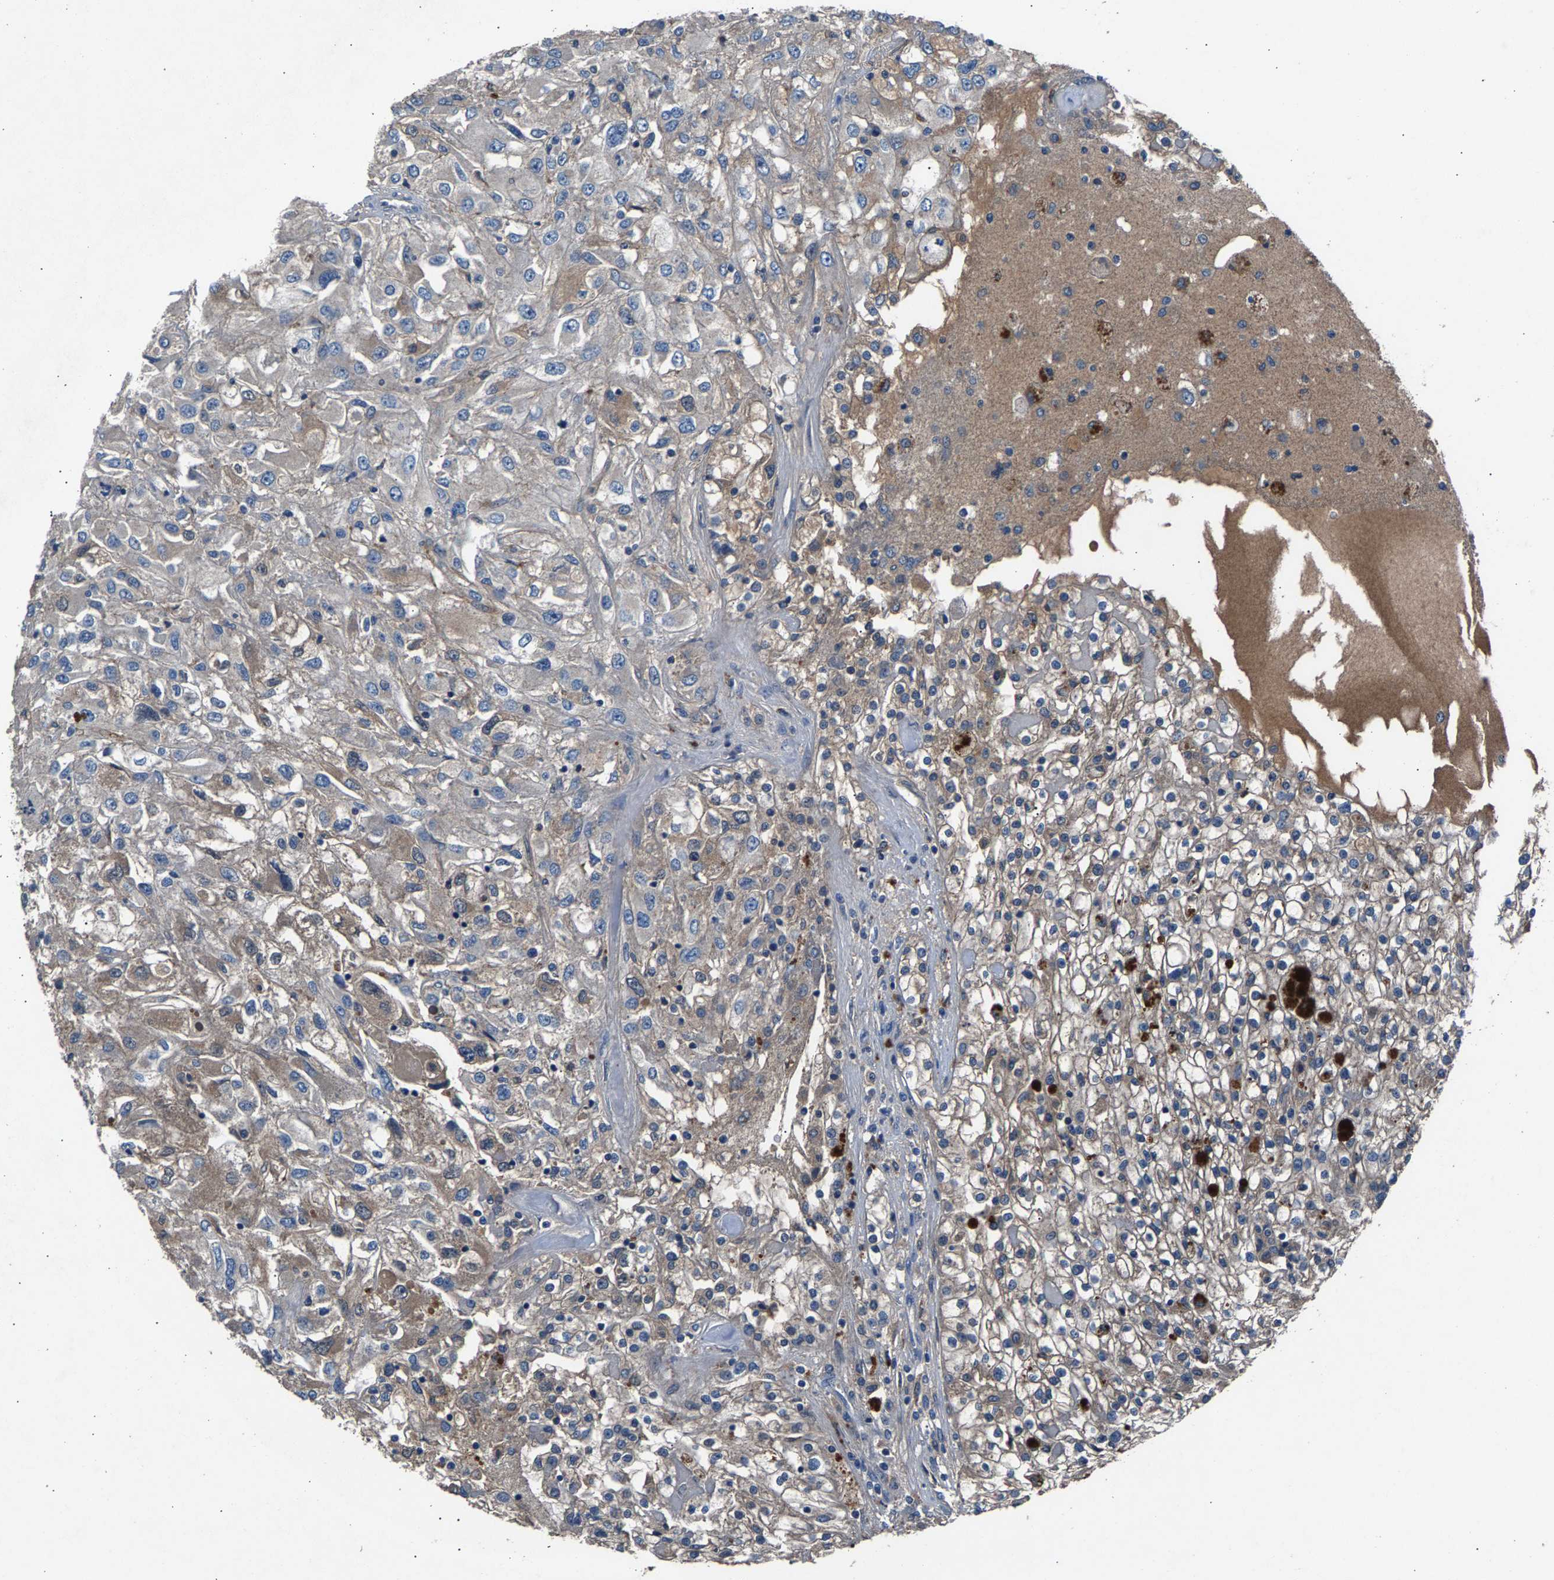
{"staining": {"intensity": "weak", "quantity": "25%-75%", "location": "cytoplasmic/membranous"}, "tissue": "renal cancer", "cell_type": "Tumor cells", "image_type": "cancer", "snomed": [{"axis": "morphology", "description": "Adenocarcinoma, NOS"}, {"axis": "topography", "description": "Kidney"}], "caption": "A brown stain shows weak cytoplasmic/membranous expression of a protein in renal adenocarcinoma tumor cells.", "gene": "PRXL2C", "patient": {"sex": "female", "age": 52}}